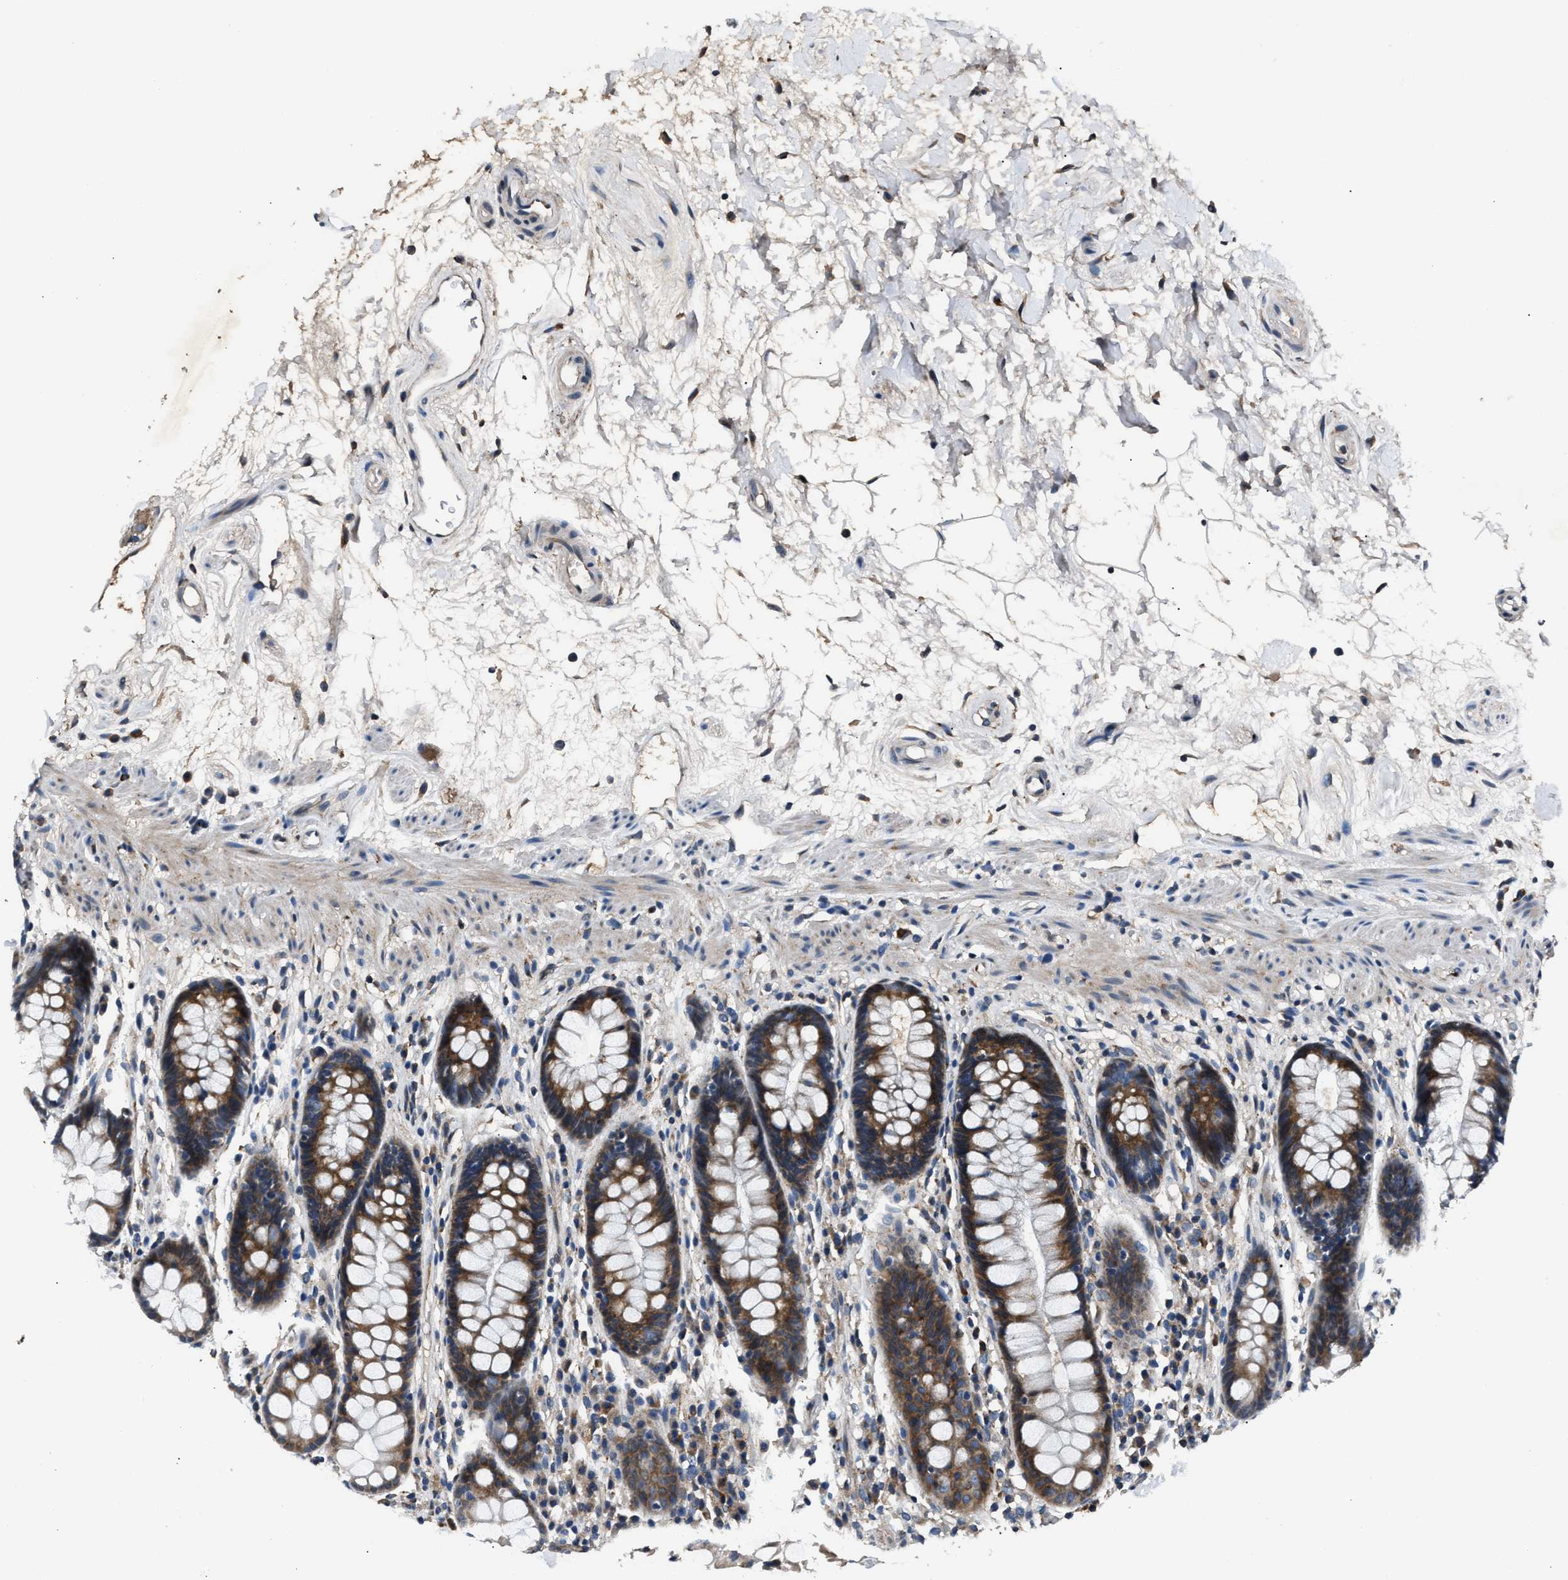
{"staining": {"intensity": "strong", "quantity": "25%-75%", "location": "cytoplasmic/membranous"}, "tissue": "rectum", "cell_type": "Glandular cells", "image_type": "normal", "snomed": [{"axis": "morphology", "description": "Normal tissue, NOS"}, {"axis": "topography", "description": "Rectum"}], "caption": "Immunohistochemical staining of normal rectum shows strong cytoplasmic/membranous protein staining in approximately 25%-75% of glandular cells. Immunohistochemistry stains the protein in brown and the nuclei are stained blue.", "gene": "DNAJC24", "patient": {"sex": "male", "age": 64}}